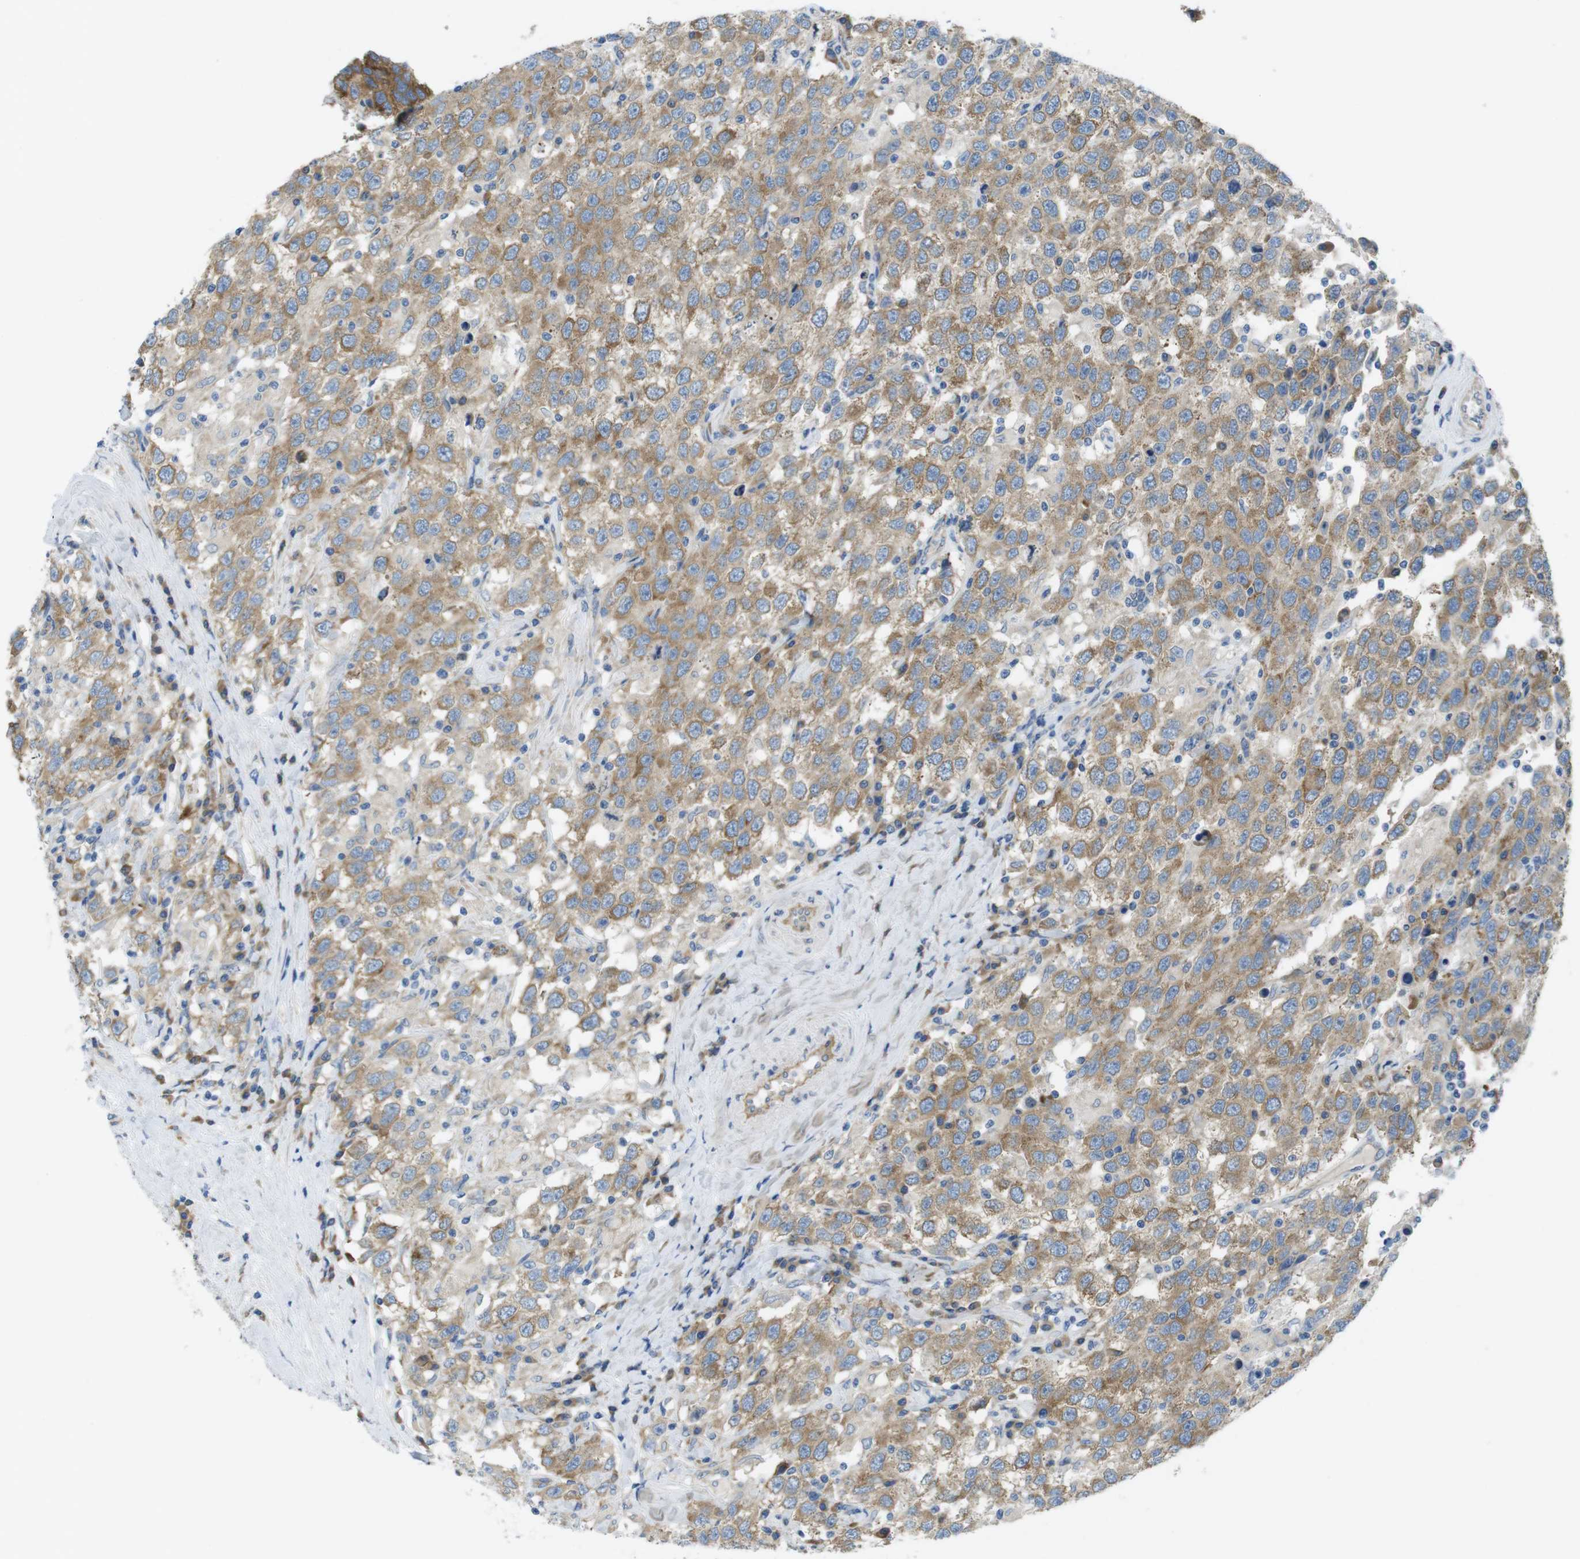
{"staining": {"intensity": "moderate", "quantity": ">75%", "location": "cytoplasmic/membranous"}, "tissue": "testis cancer", "cell_type": "Tumor cells", "image_type": "cancer", "snomed": [{"axis": "morphology", "description": "Seminoma, NOS"}, {"axis": "topography", "description": "Testis"}], "caption": "A brown stain shows moderate cytoplasmic/membranous positivity of a protein in testis seminoma tumor cells. (DAB = brown stain, brightfield microscopy at high magnification).", "gene": "TMEM234", "patient": {"sex": "male", "age": 41}}